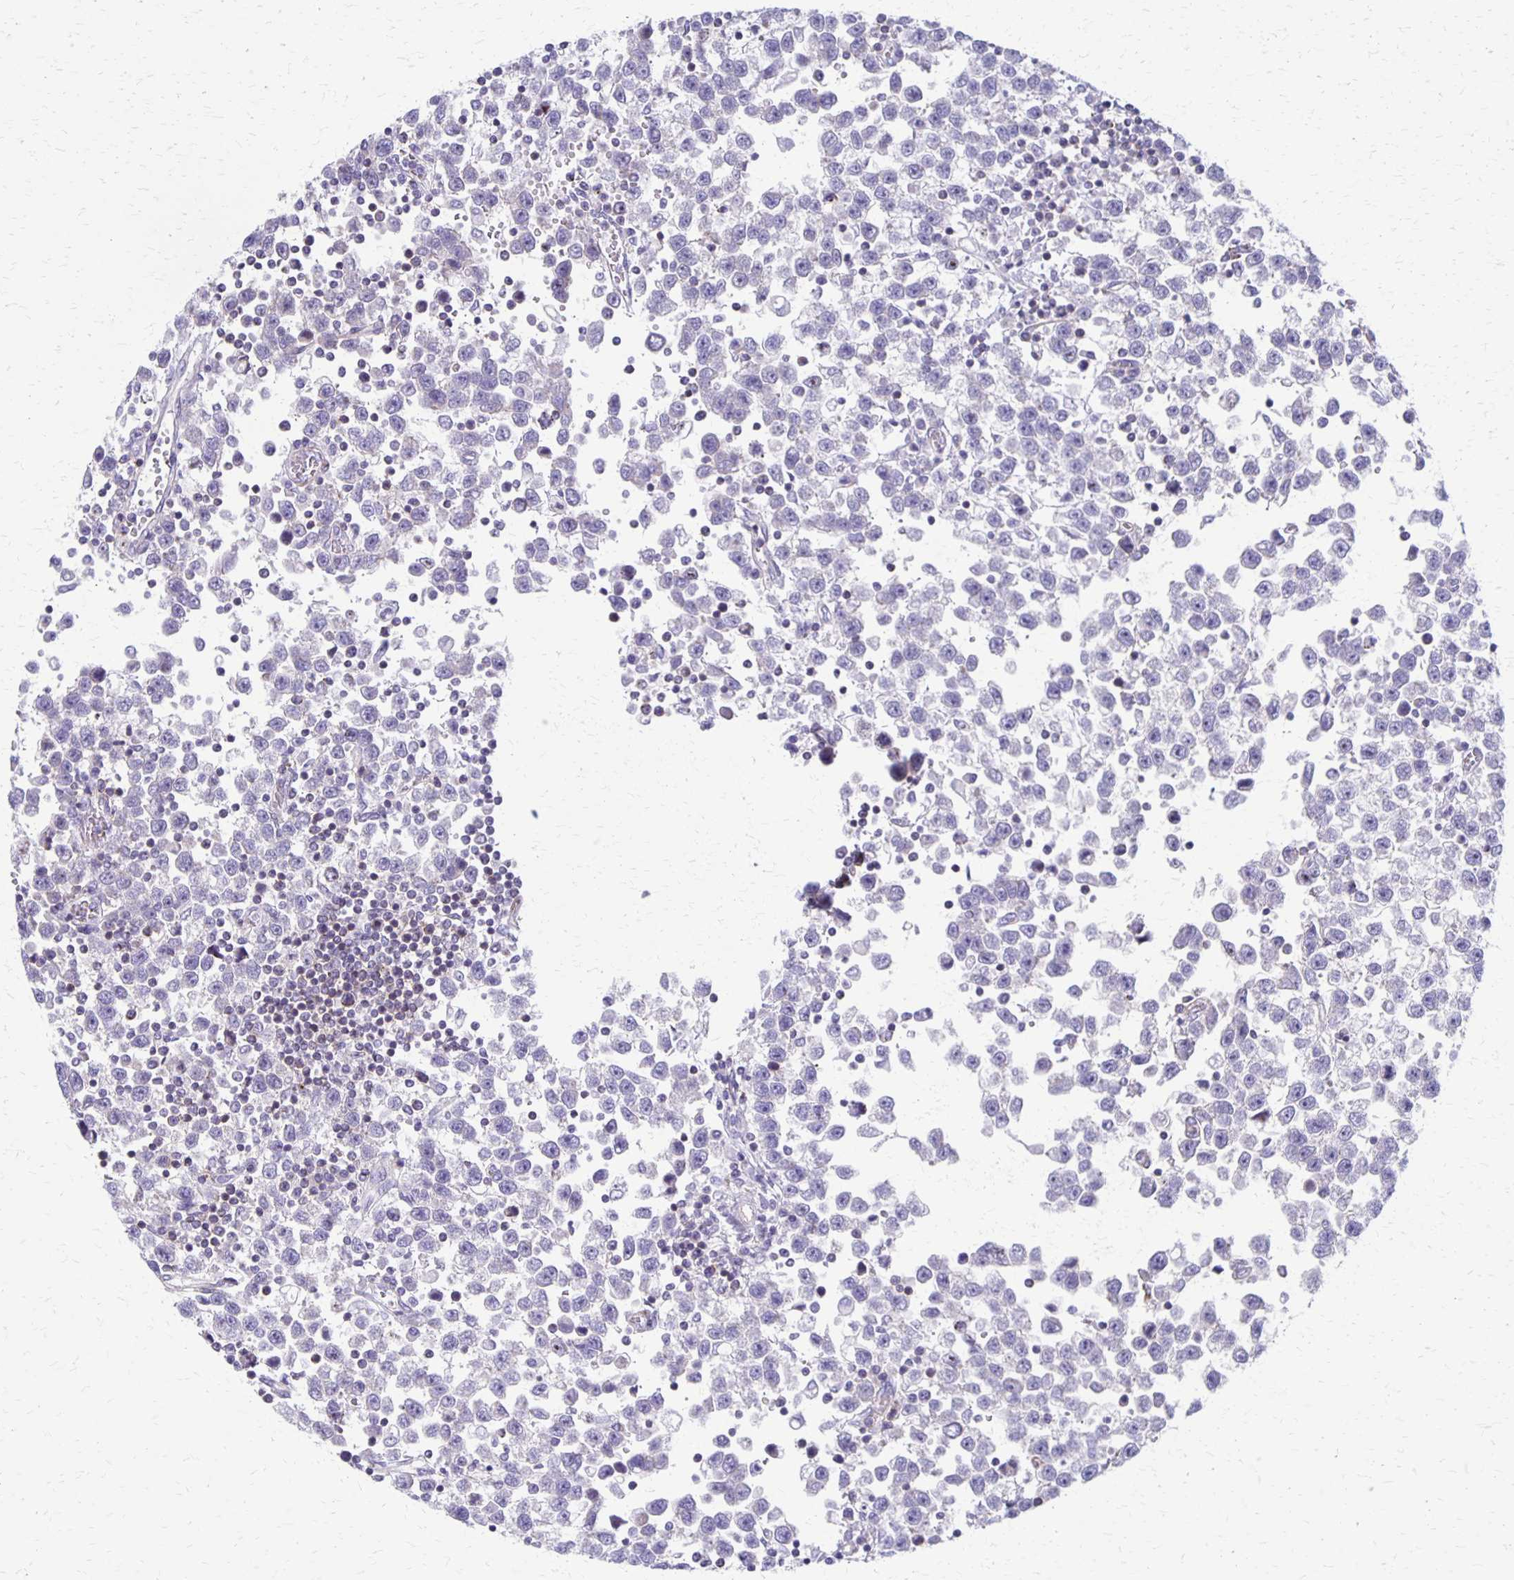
{"staining": {"intensity": "negative", "quantity": "none", "location": "none"}, "tissue": "testis cancer", "cell_type": "Tumor cells", "image_type": "cancer", "snomed": [{"axis": "morphology", "description": "Seminoma, NOS"}, {"axis": "topography", "description": "Testis"}], "caption": "Testis cancer stained for a protein using immunohistochemistry (IHC) exhibits no expression tumor cells.", "gene": "SEPTIN5", "patient": {"sex": "male", "age": 34}}